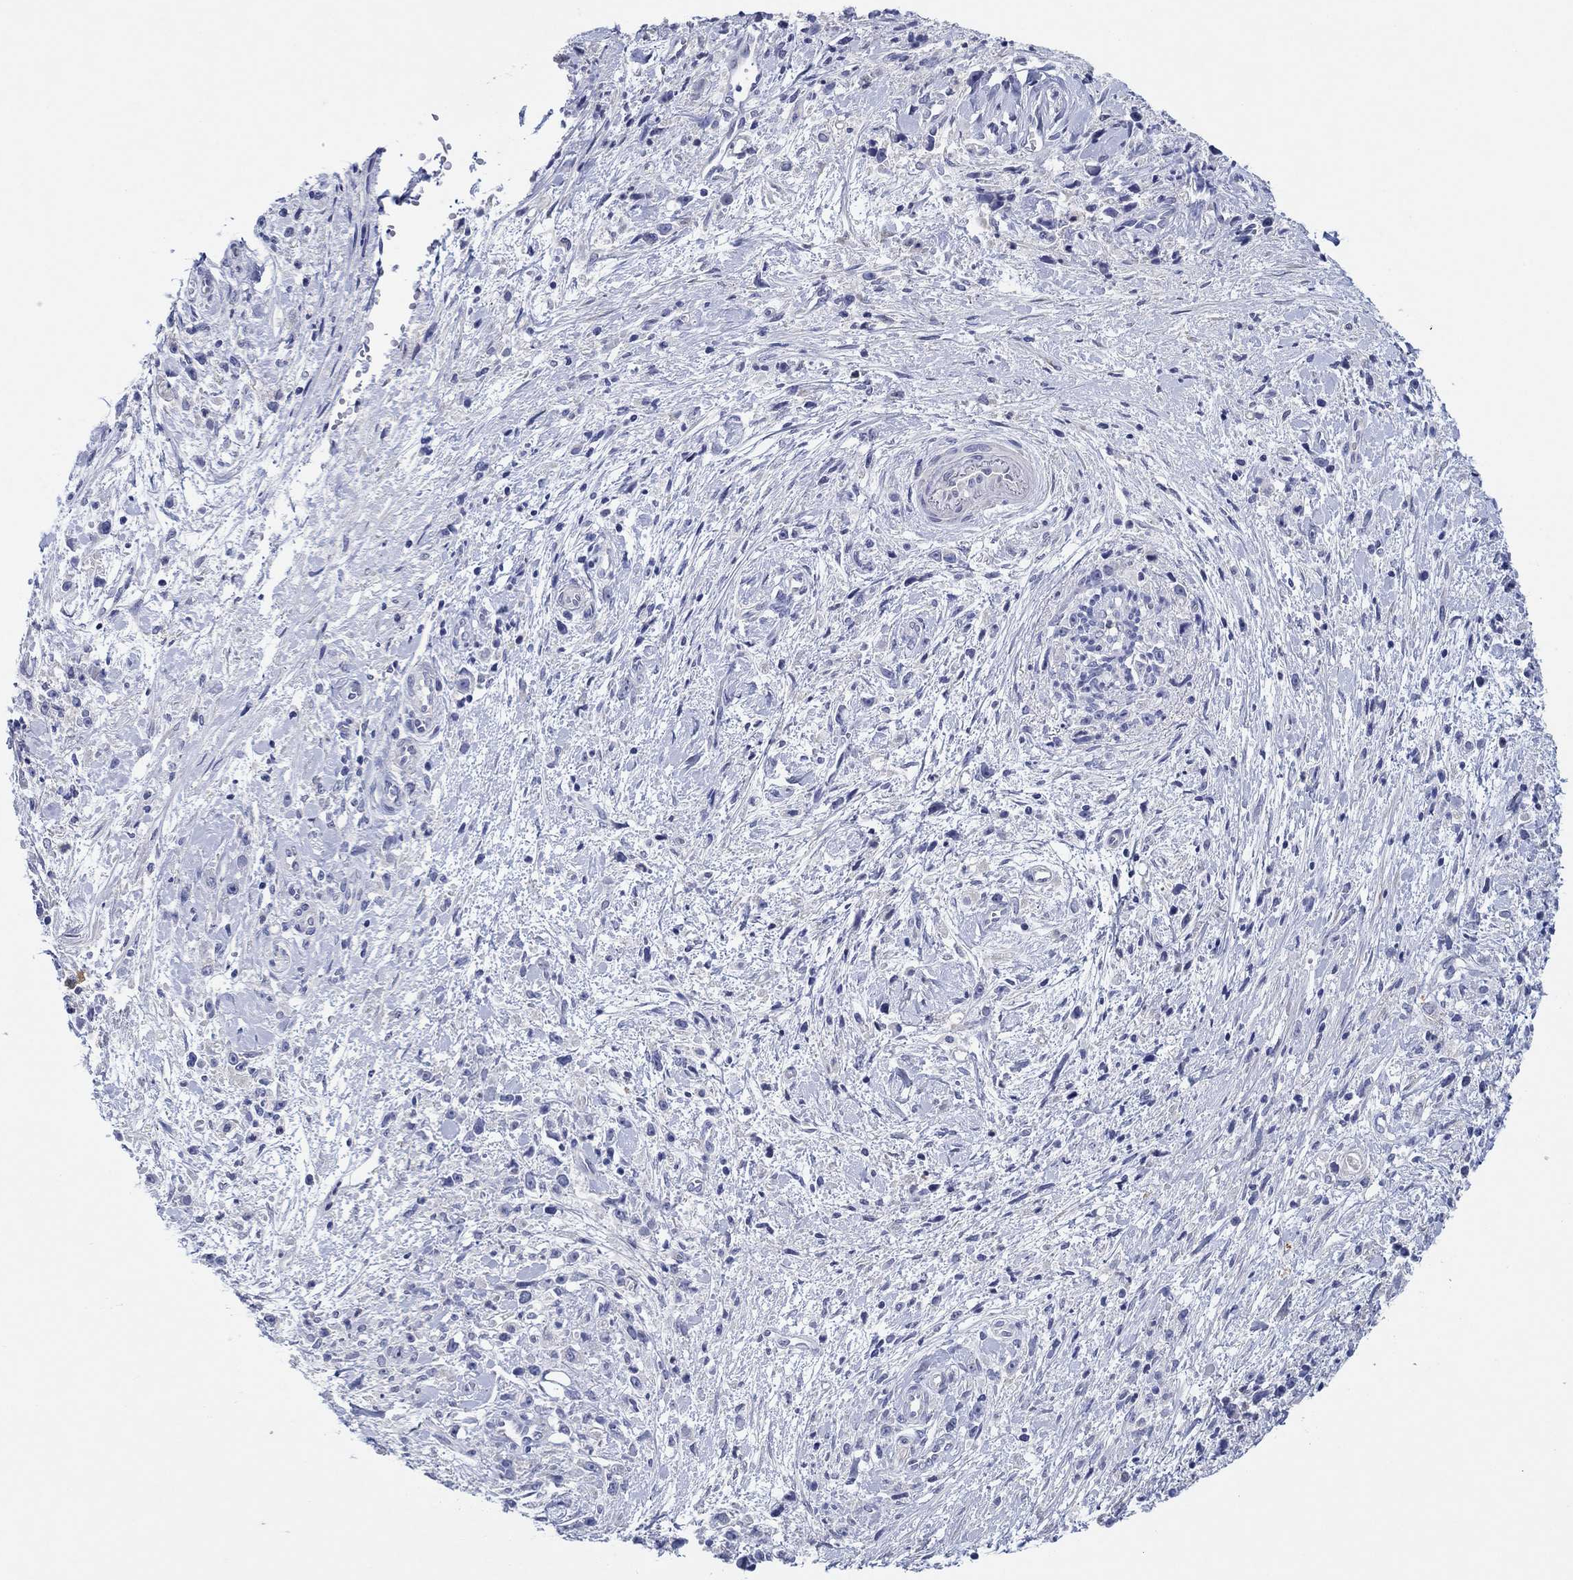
{"staining": {"intensity": "negative", "quantity": "none", "location": "none"}, "tissue": "stomach cancer", "cell_type": "Tumor cells", "image_type": "cancer", "snomed": [{"axis": "morphology", "description": "Adenocarcinoma, NOS"}, {"axis": "topography", "description": "Stomach"}], "caption": "There is no significant staining in tumor cells of stomach adenocarcinoma.", "gene": "HDC", "patient": {"sex": "female", "age": 59}}